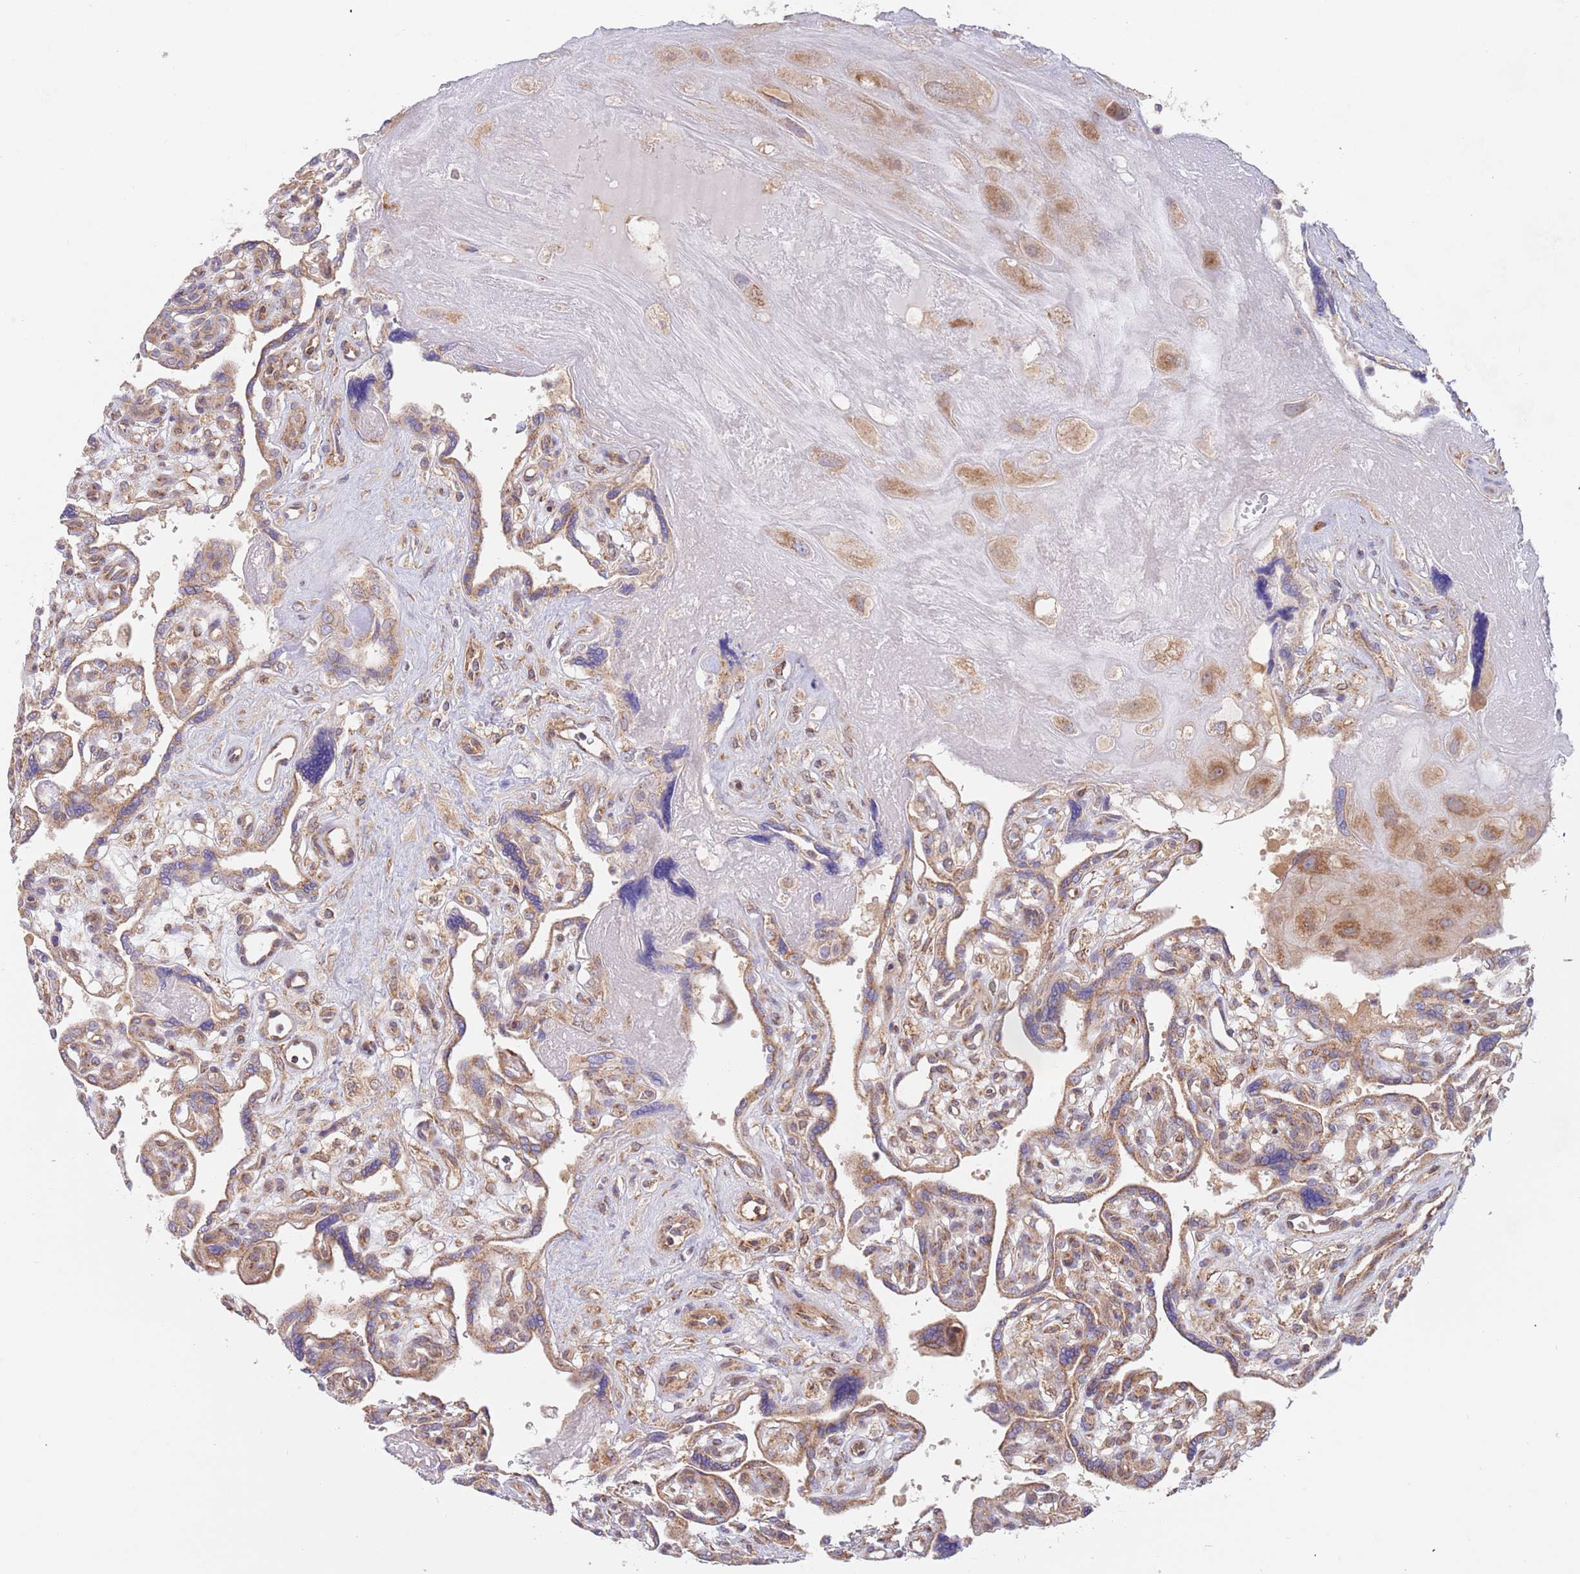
{"staining": {"intensity": "moderate", "quantity": "25%-75%", "location": "cytoplasmic/membranous"}, "tissue": "placenta", "cell_type": "Decidual cells", "image_type": "normal", "snomed": [{"axis": "morphology", "description": "Normal tissue, NOS"}, {"axis": "topography", "description": "Placenta"}], "caption": "IHC (DAB) staining of benign human placenta shows moderate cytoplasmic/membranous protein staining in about 25%-75% of decidual cells.", "gene": "GUK1", "patient": {"sex": "female", "age": 39}}